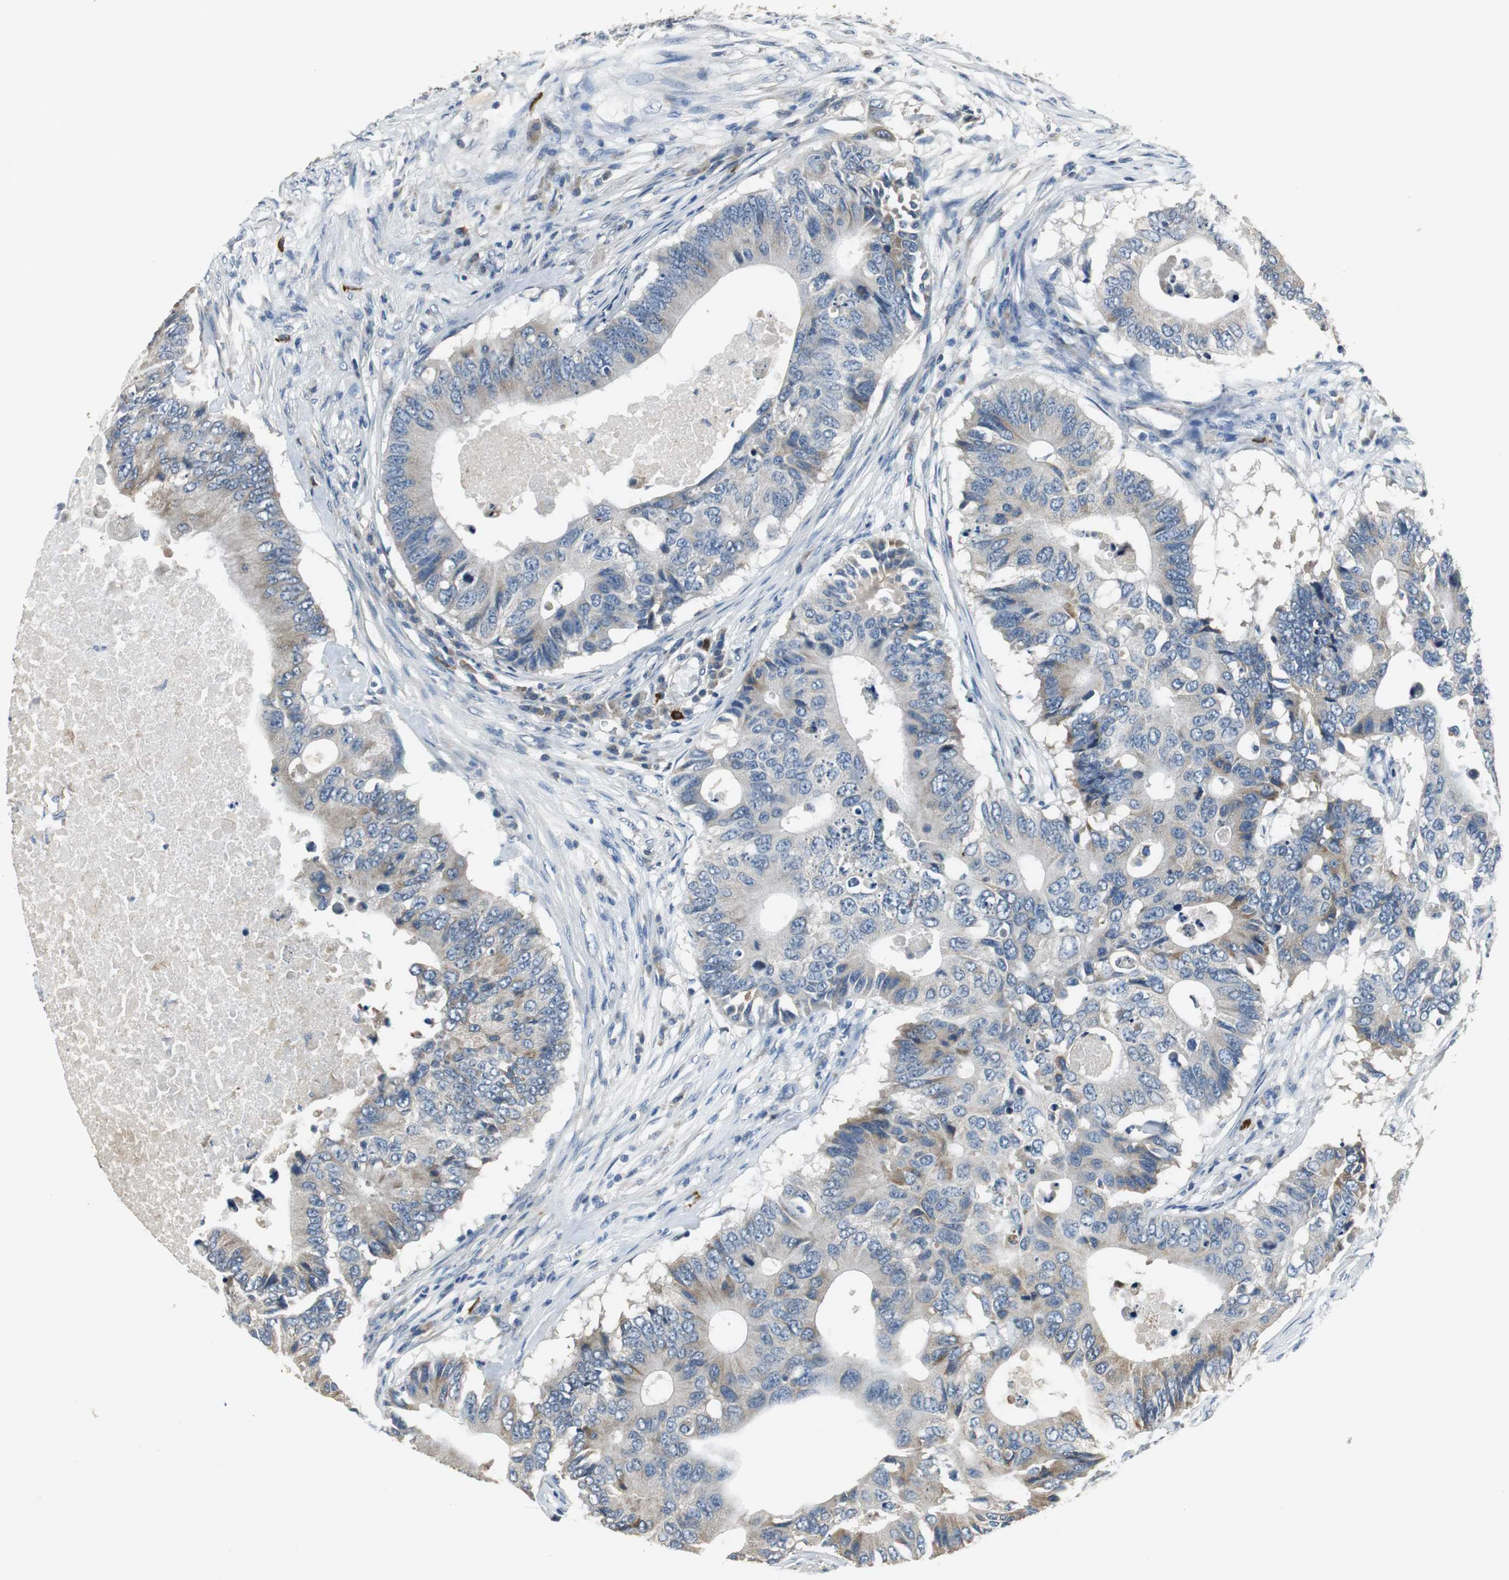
{"staining": {"intensity": "weak", "quantity": "<25%", "location": "cytoplasmic/membranous"}, "tissue": "colorectal cancer", "cell_type": "Tumor cells", "image_type": "cancer", "snomed": [{"axis": "morphology", "description": "Adenocarcinoma, NOS"}, {"axis": "topography", "description": "Colon"}], "caption": "The photomicrograph displays no staining of tumor cells in adenocarcinoma (colorectal).", "gene": "MTIF2", "patient": {"sex": "male", "age": 71}}